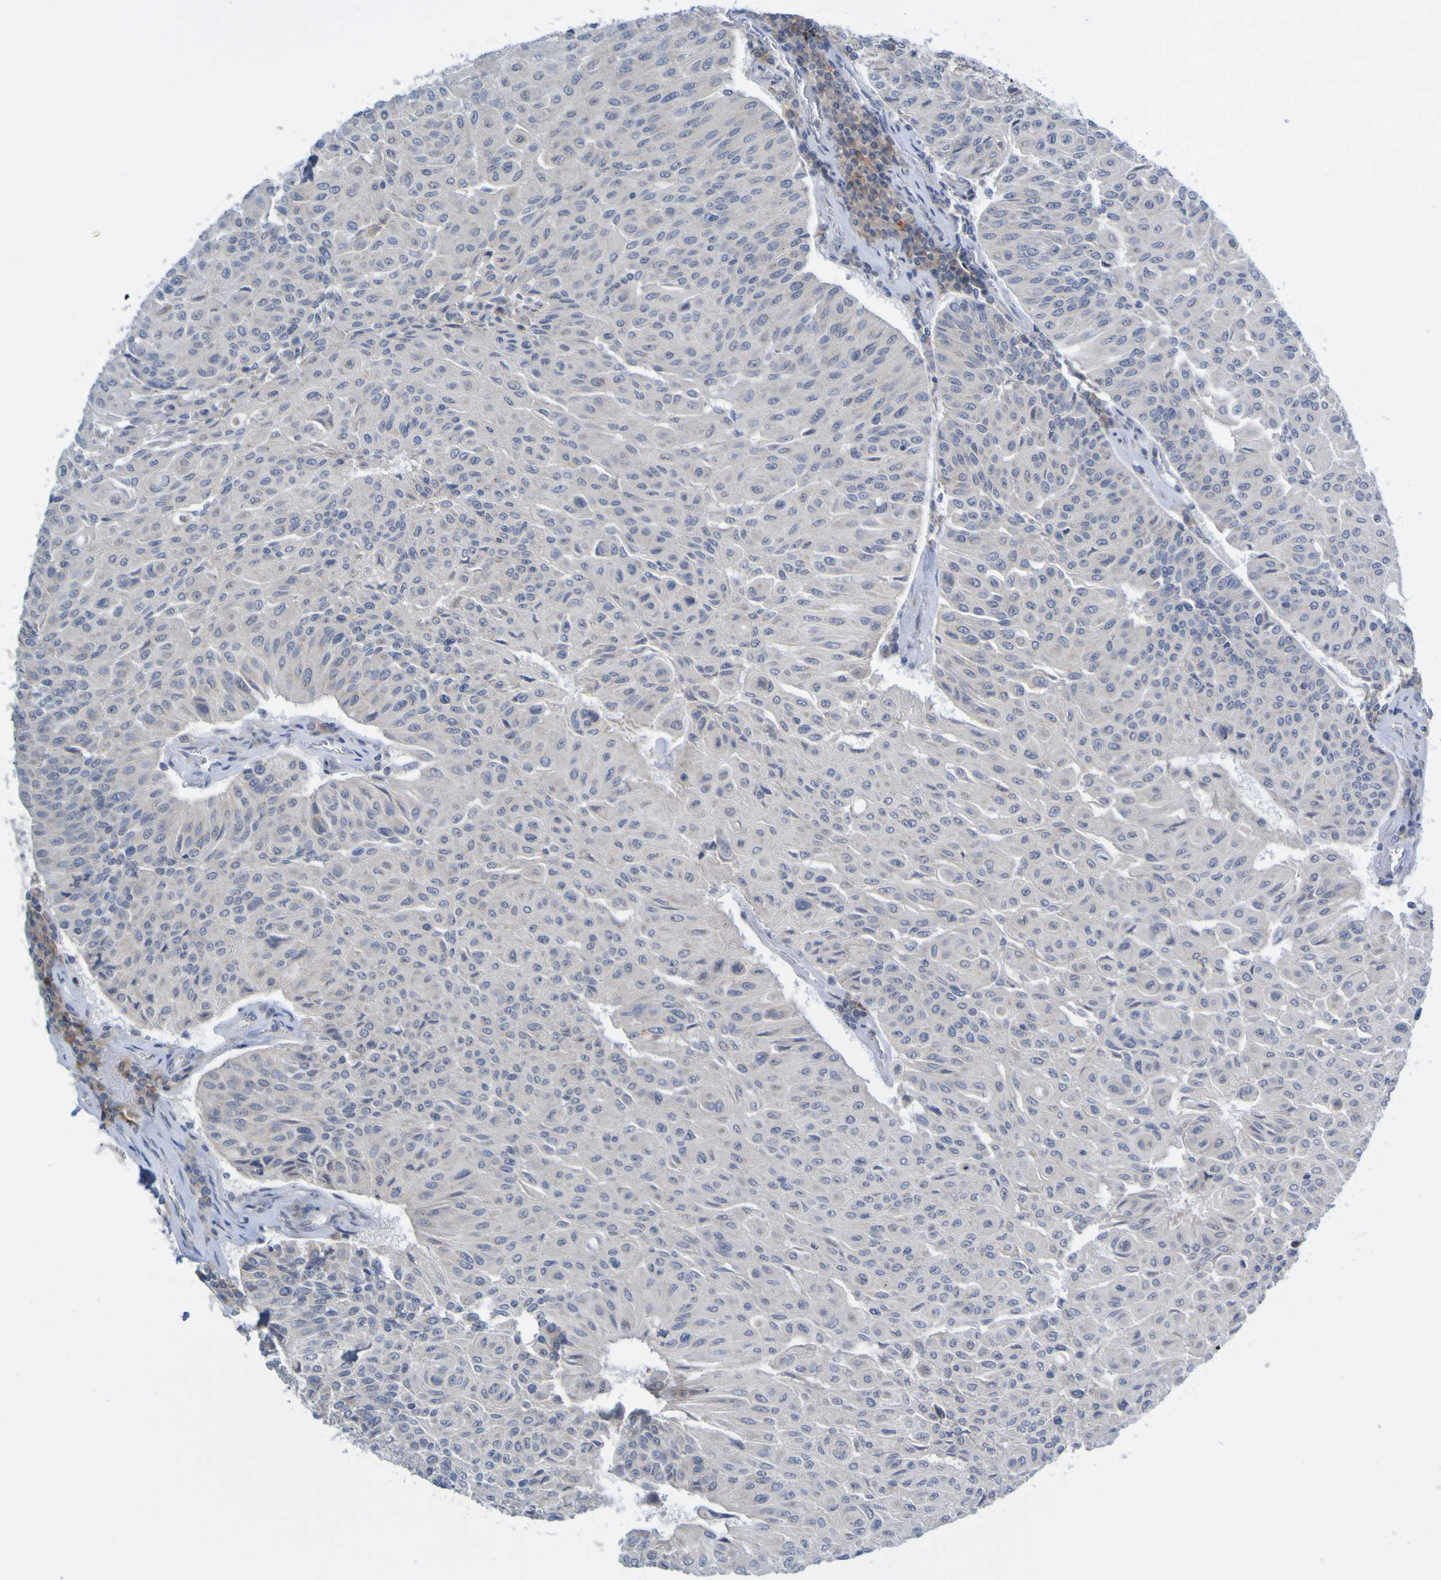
{"staining": {"intensity": "negative", "quantity": "none", "location": "none"}, "tissue": "urothelial cancer", "cell_type": "Tumor cells", "image_type": "cancer", "snomed": [{"axis": "morphology", "description": "Urothelial carcinoma, High grade"}, {"axis": "topography", "description": "Urinary bladder"}], "caption": "This is a photomicrograph of IHC staining of urothelial cancer, which shows no positivity in tumor cells.", "gene": "LILRB5", "patient": {"sex": "male", "age": 66}}